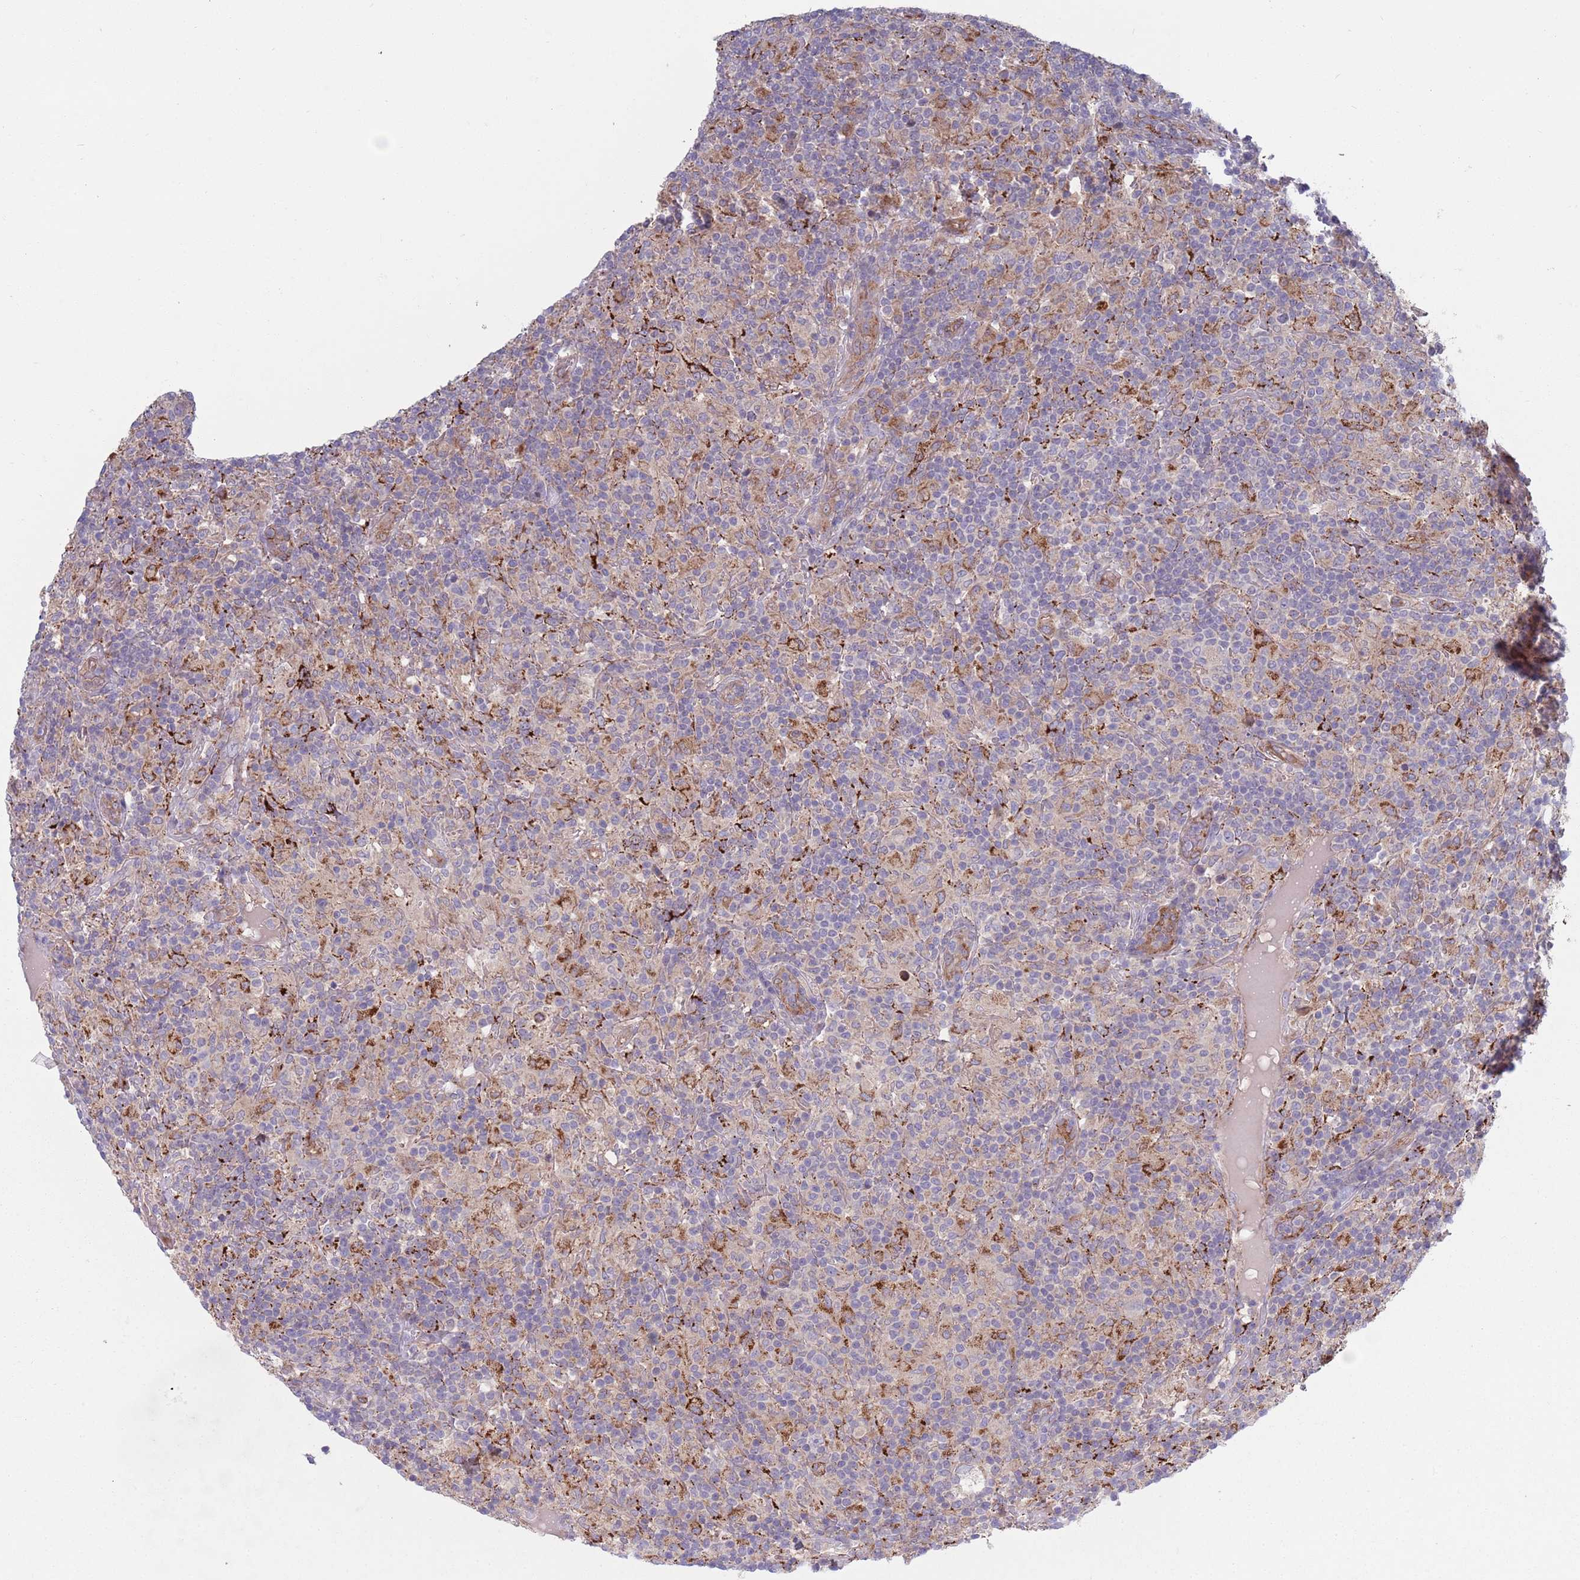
{"staining": {"intensity": "moderate", "quantity": ">75%", "location": "cytoplasmic/membranous"}, "tissue": "lymphoma", "cell_type": "Tumor cells", "image_type": "cancer", "snomed": [{"axis": "morphology", "description": "Hodgkin's disease, NOS"}, {"axis": "topography", "description": "Lymph node"}], "caption": "Moderate cytoplasmic/membranous expression for a protein is seen in approximately >75% of tumor cells of lymphoma using immunohistochemistry (IHC).", "gene": "TYW1", "patient": {"sex": "male", "age": 70}}